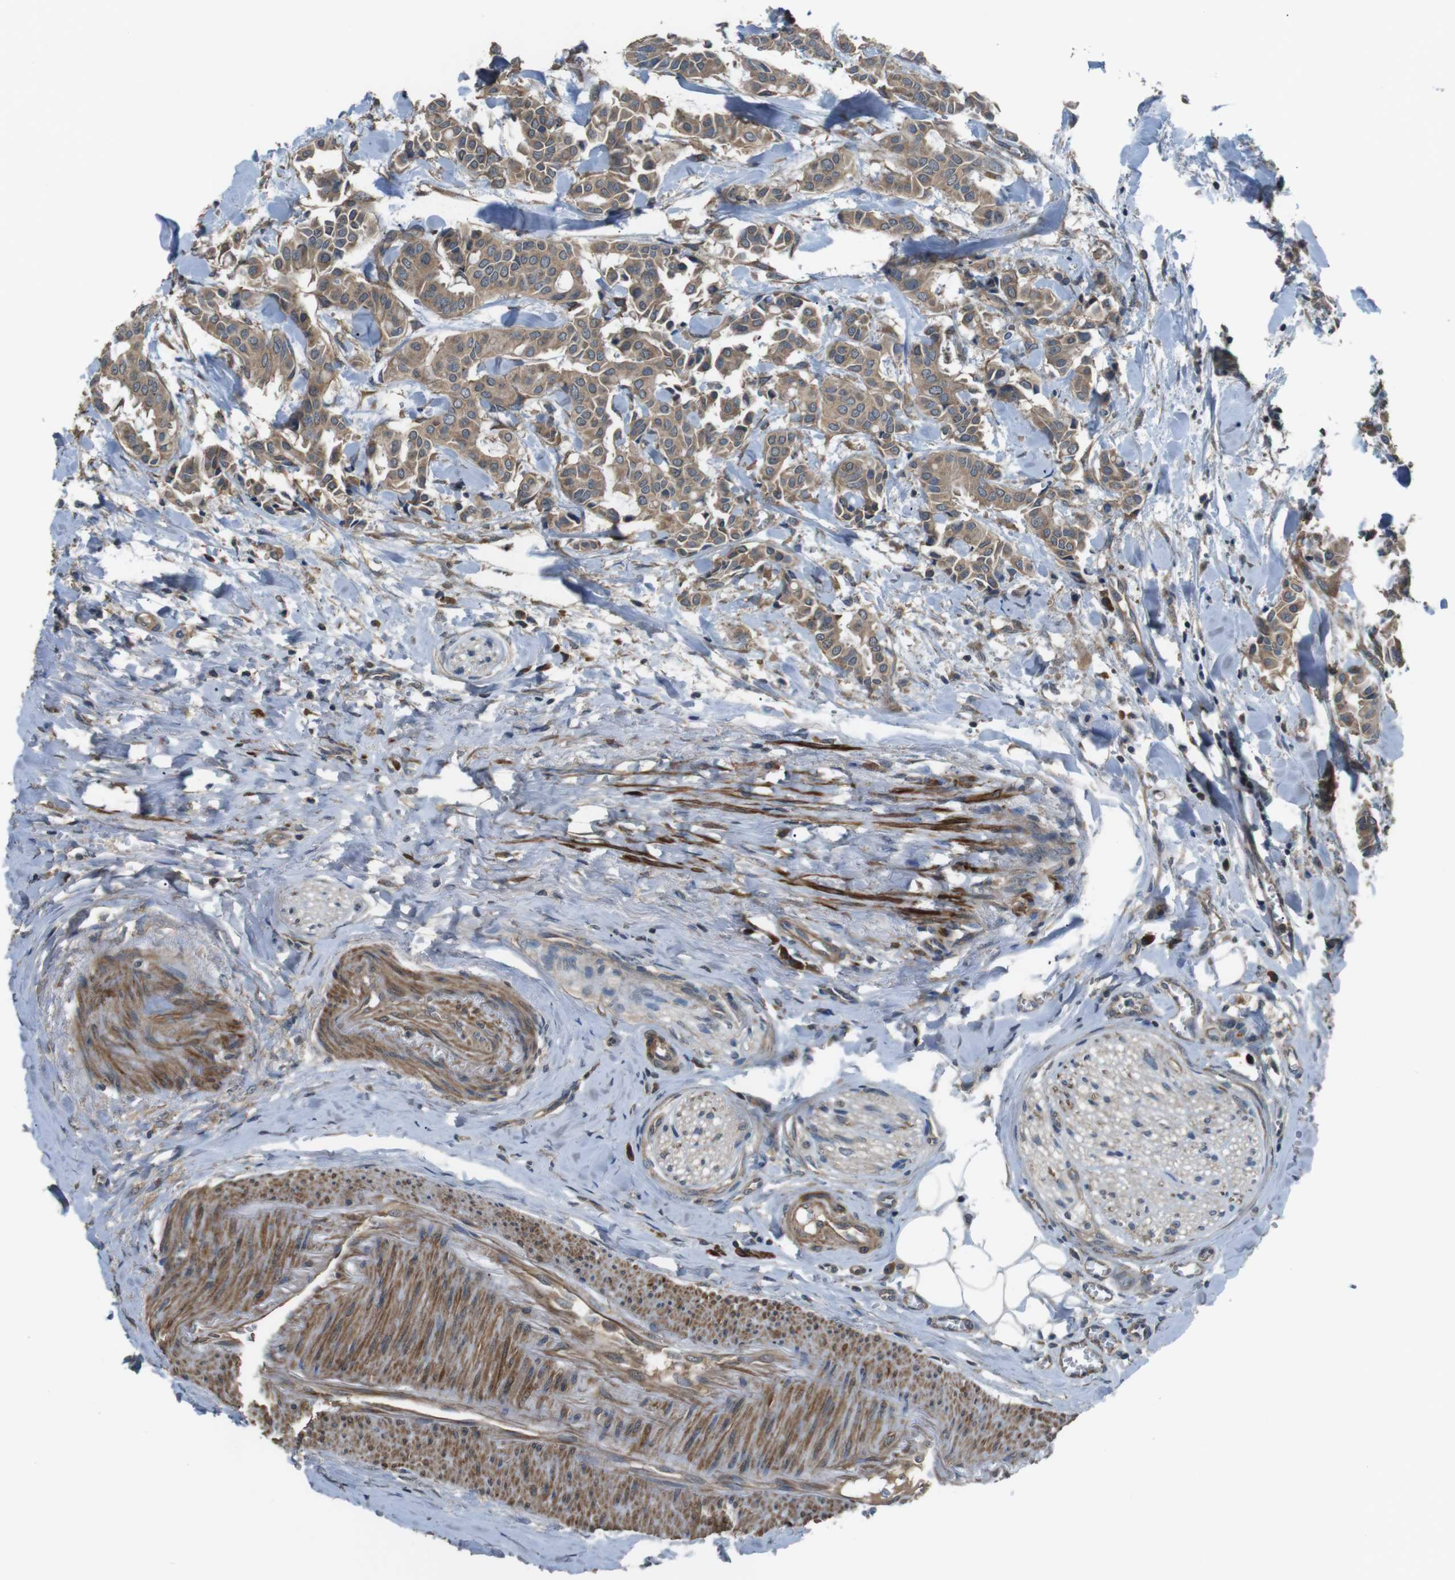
{"staining": {"intensity": "moderate", "quantity": ">75%", "location": "cytoplasmic/membranous"}, "tissue": "head and neck cancer", "cell_type": "Tumor cells", "image_type": "cancer", "snomed": [{"axis": "morphology", "description": "Adenocarcinoma, NOS"}, {"axis": "topography", "description": "Salivary gland"}, {"axis": "topography", "description": "Head-Neck"}], "caption": "An immunohistochemistry (IHC) image of tumor tissue is shown. Protein staining in brown labels moderate cytoplasmic/membranous positivity in head and neck cancer within tumor cells. Using DAB (3,3'-diaminobenzidine) (brown) and hematoxylin (blue) stains, captured at high magnification using brightfield microscopy.", "gene": "FUT2", "patient": {"sex": "female", "age": 59}}